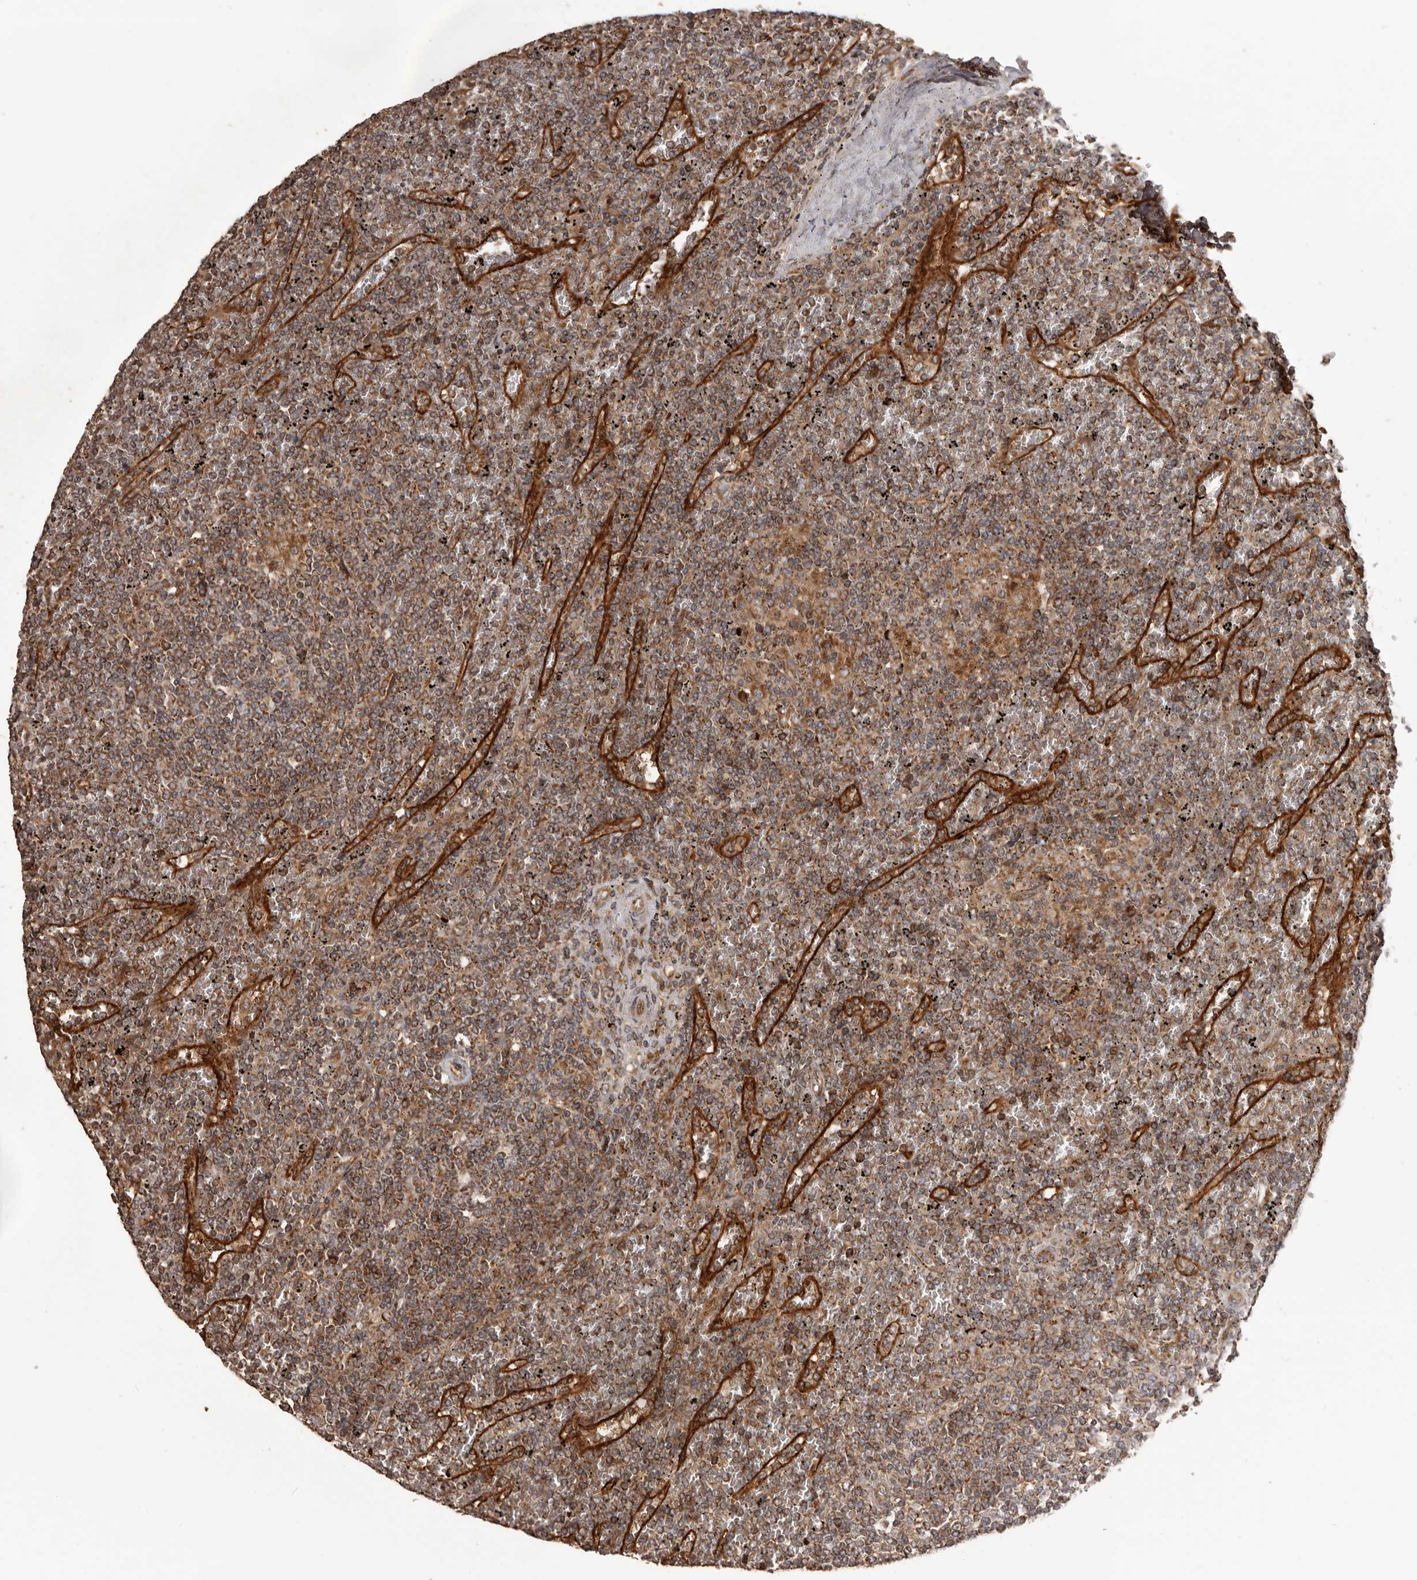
{"staining": {"intensity": "moderate", "quantity": ">75%", "location": "cytoplasmic/membranous"}, "tissue": "lymphoma", "cell_type": "Tumor cells", "image_type": "cancer", "snomed": [{"axis": "morphology", "description": "Malignant lymphoma, non-Hodgkin's type, Low grade"}, {"axis": "topography", "description": "Spleen"}], "caption": "The micrograph demonstrates a brown stain indicating the presence of a protein in the cytoplasmic/membranous of tumor cells in malignant lymphoma, non-Hodgkin's type (low-grade).", "gene": "QRSL1", "patient": {"sex": "female", "age": 19}}